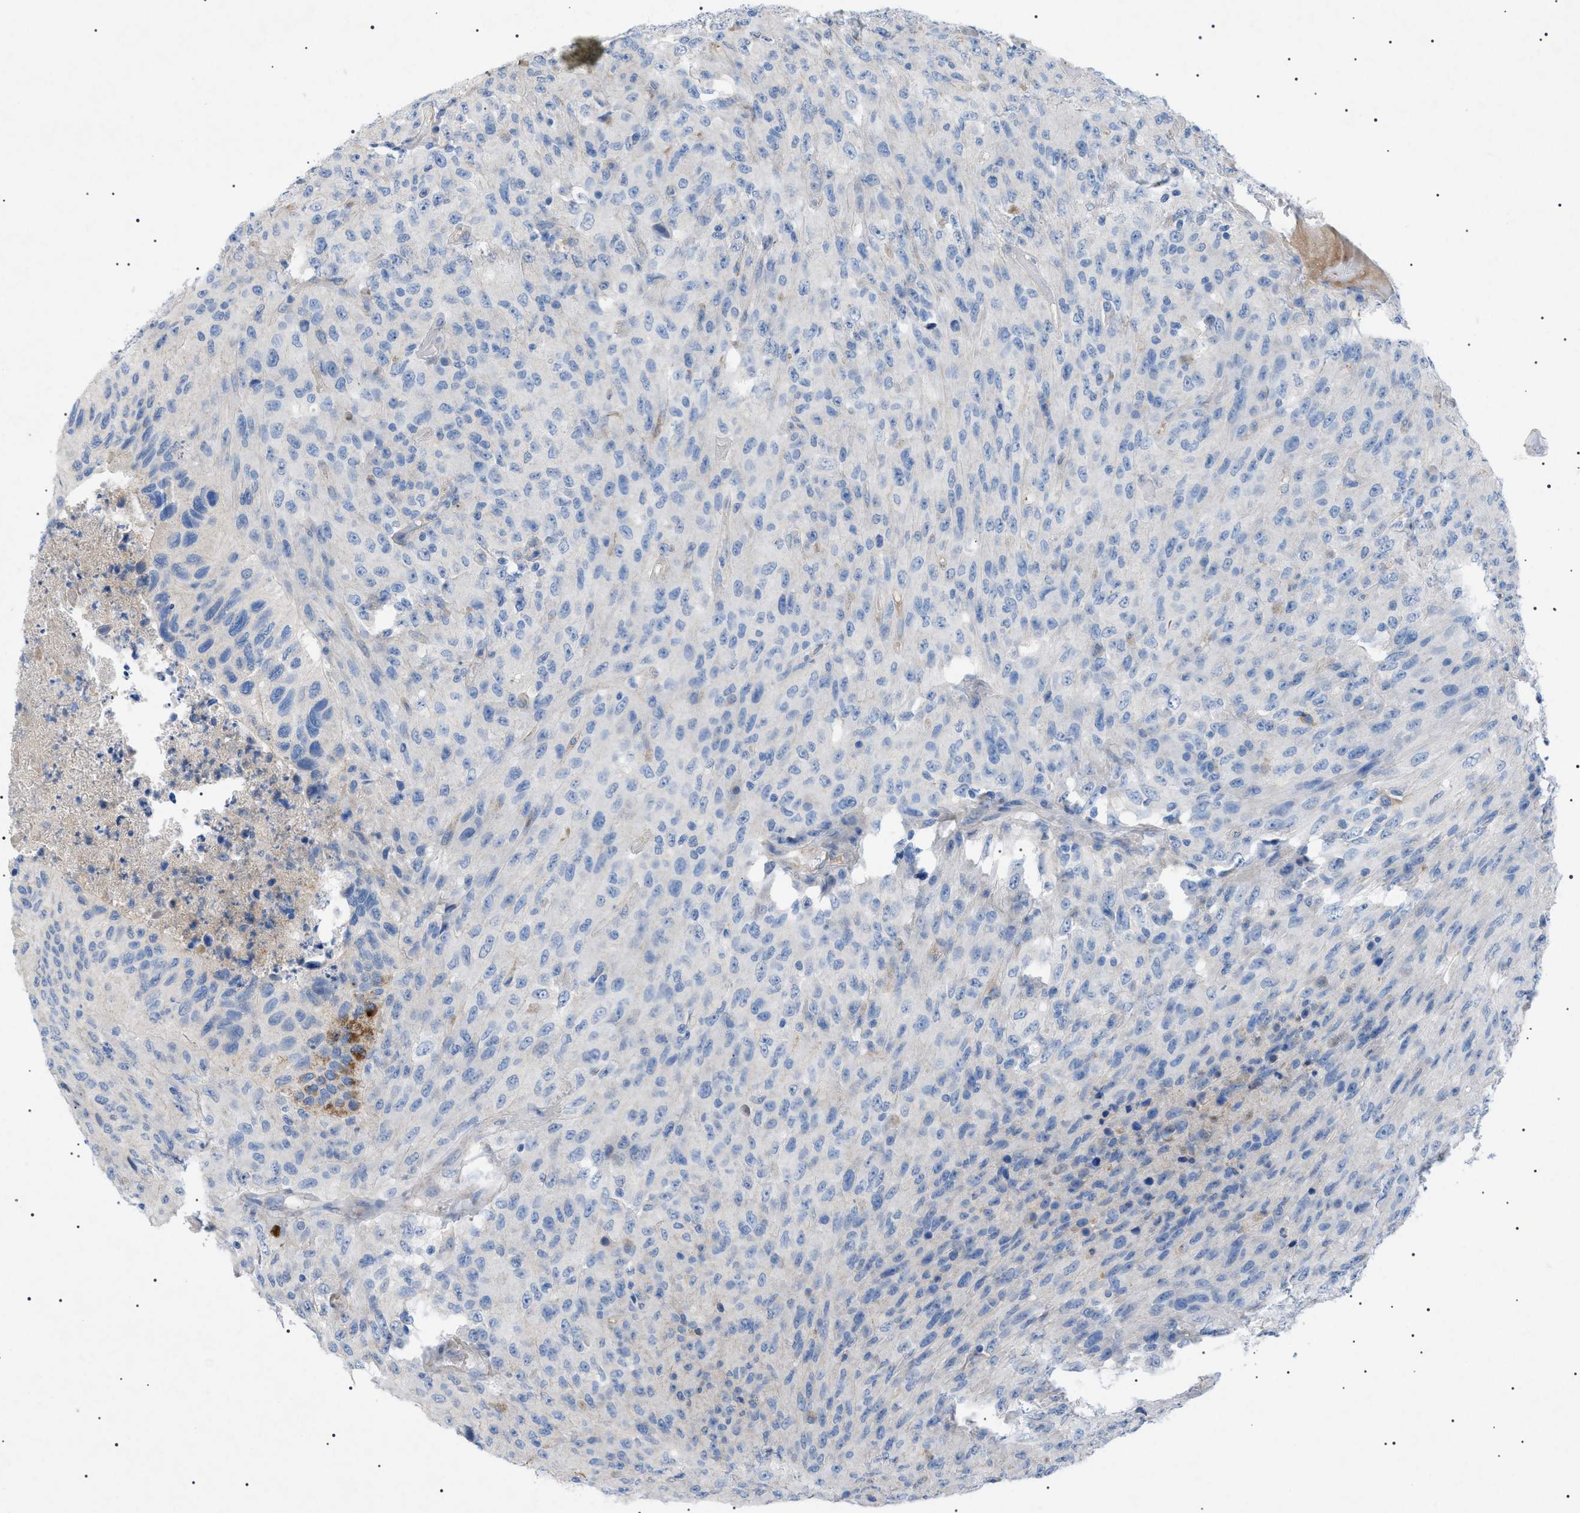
{"staining": {"intensity": "negative", "quantity": "none", "location": "none"}, "tissue": "urothelial cancer", "cell_type": "Tumor cells", "image_type": "cancer", "snomed": [{"axis": "morphology", "description": "Urothelial carcinoma, High grade"}, {"axis": "topography", "description": "Urinary bladder"}], "caption": "High-grade urothelial carcinoma was stained to show a protein in brown. There is no significant staining in tumor cells.", "gene": "ADAMTS1", "patient": {"sex": "male", "age": 66}}